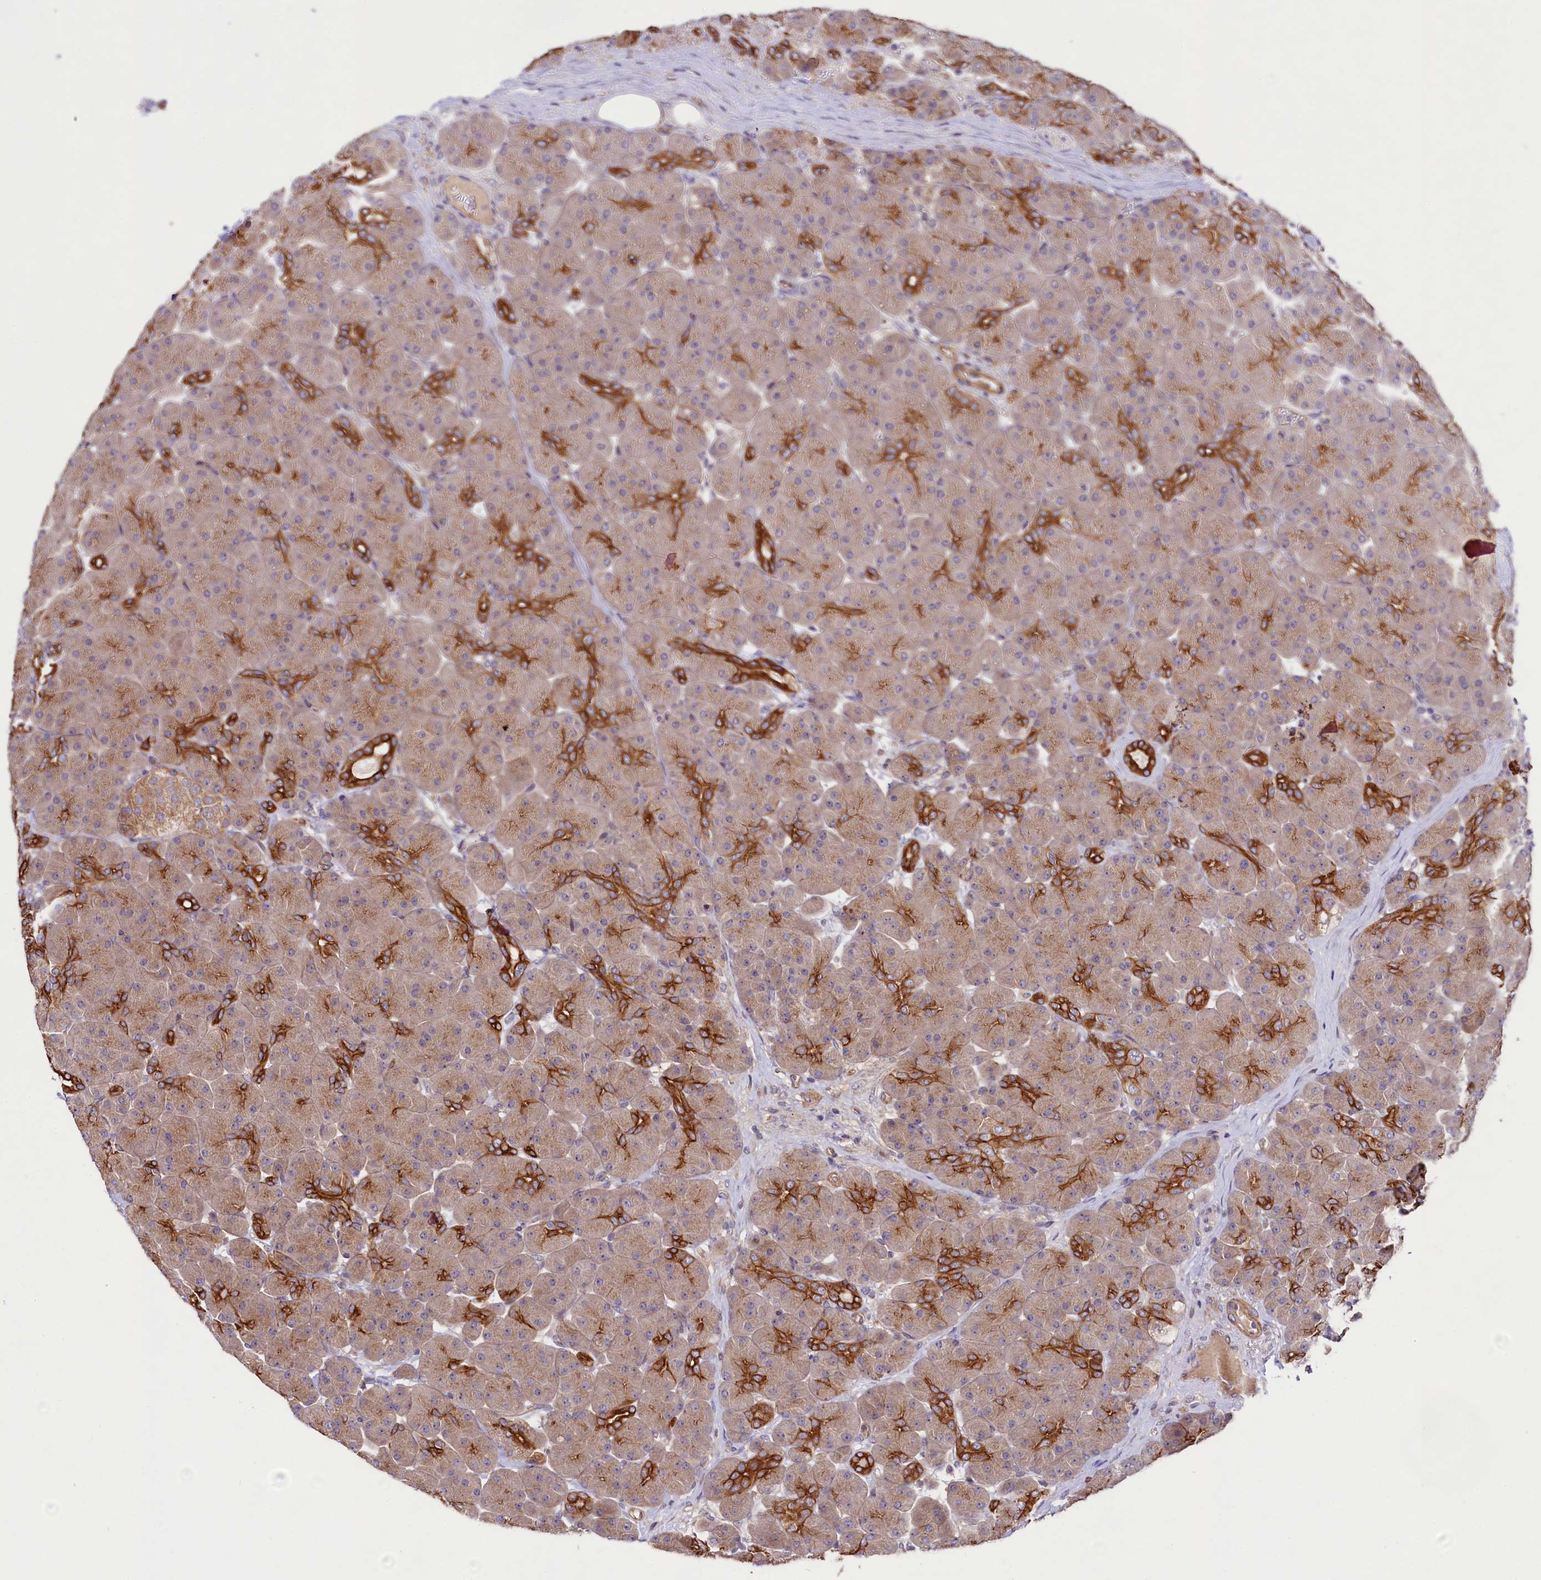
{"staining": {"intensity": "strong", "quantity": "25%-75%", "location": "cytoplasmic/membranous"}, "tissue": "pancreas", "cell_type": "Exocrine glandular cells", "image_type": "normal", "snomed": [{"axis": "morphology", "description": "Normal tissue, NOS"}, {"axis": "topography", "description": "Pancreas"}], "caption": "Pancreas stained for a protein displays strong cytoplasmic/membranous positivity in exocrine glandular cells. The protein of interest is stained brown, and the nuclei are stained in blue (DAB IHC with brightfield microscopy, high magnification).", "gene": "VPS11", "patient": {"sex": "male", "age": 66}}